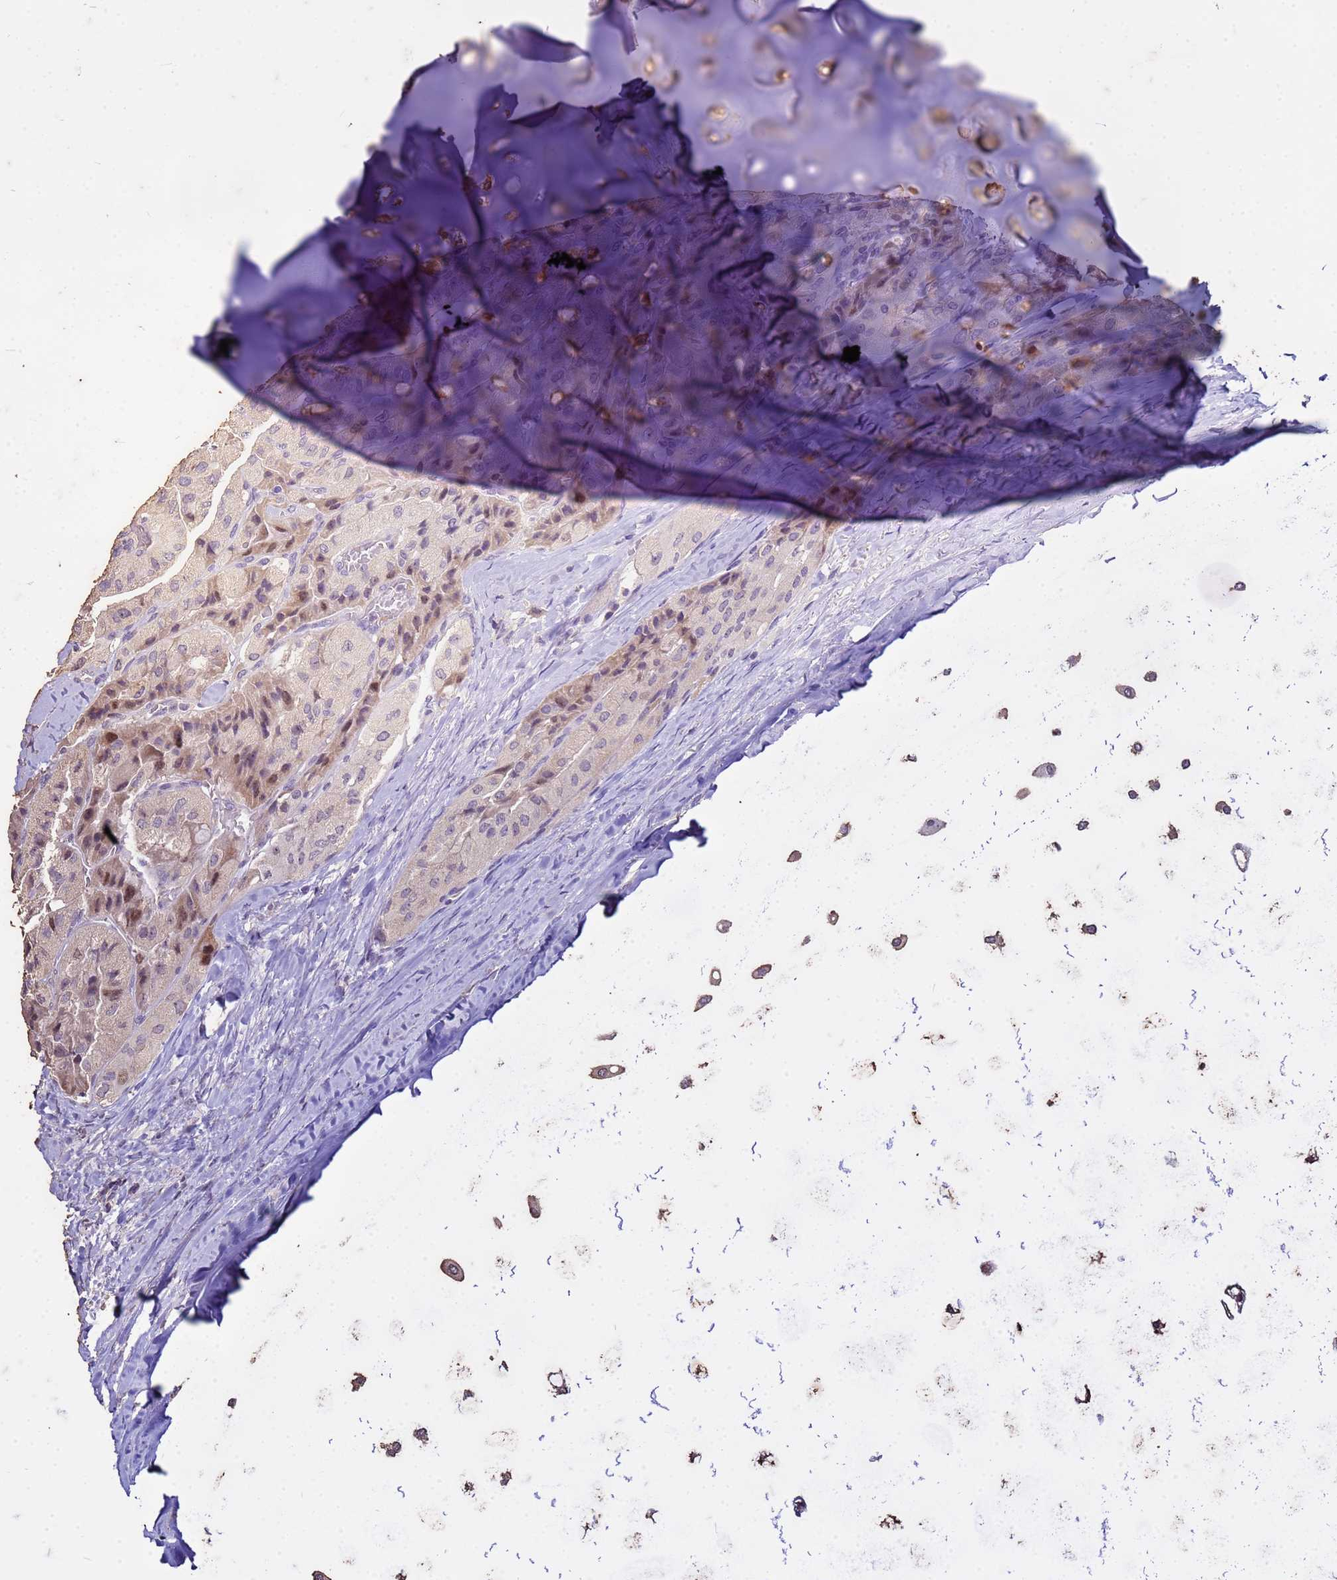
{"staining": {"intensity": "weak", "quantity": "<25%", "location": "nuclear"}, "tissue": "thyroid cancer", "cell_type": "Tumor cells", "image_type": "cancer", "snomed": [{"axis": "morphology", "description": "Normal tissue, NOS"}, {"axis": "morphology", "description": "Papillary adenocarcinoma, NOS"}, {"axis": "topography", "description": "Thyroid gland"}], "caption": "IHC image of neoplastic tissue: human papillary adenocarcinoma (thyroid) stained with DAB (3,3'-diaminobenzidine) exhibits no significant protein positivity in tumor cells.", "gene": "FAM184B", "patient": {"sex": "female", "age": 59}}